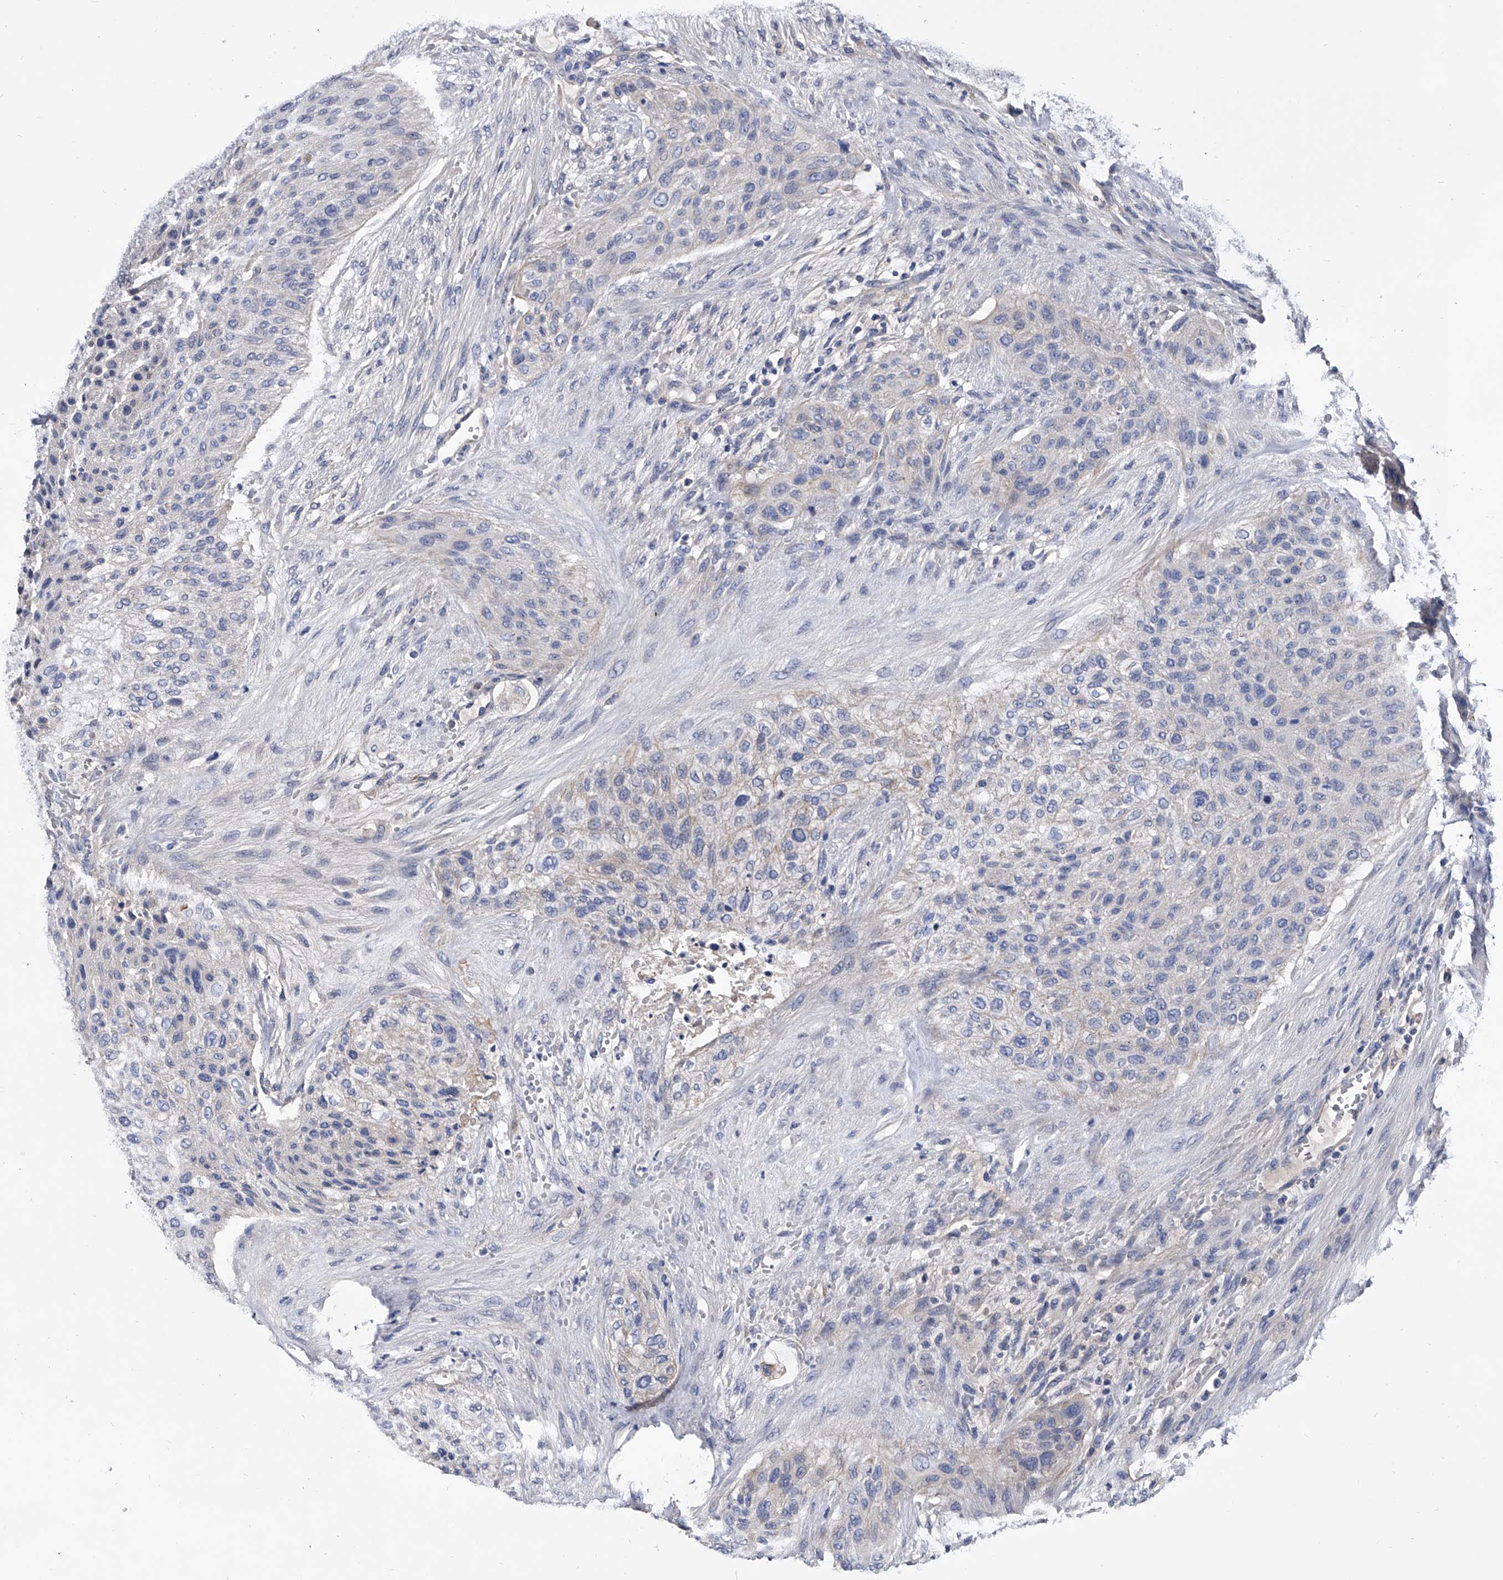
{"staining": {"intensity": "negative", "quantity": "none", "location": "none"}, "tissue": "urothelial cancer", "cell_type": "Tumor cells", "image_type": "cancer", "snomed": [{"axis": "morphology", "description": "Urothelial carcinoma, High grade"}, {"axis": "topography", "description": "Urinary bladder"}], "caption": "IHC histopathology image of urothelial carcinoma (high-grade) stained for a protein (brown), which reveals no expression in tumor cells.", "gene": "EFCAB7", "patient": {"sex": "male", "age": 35}}